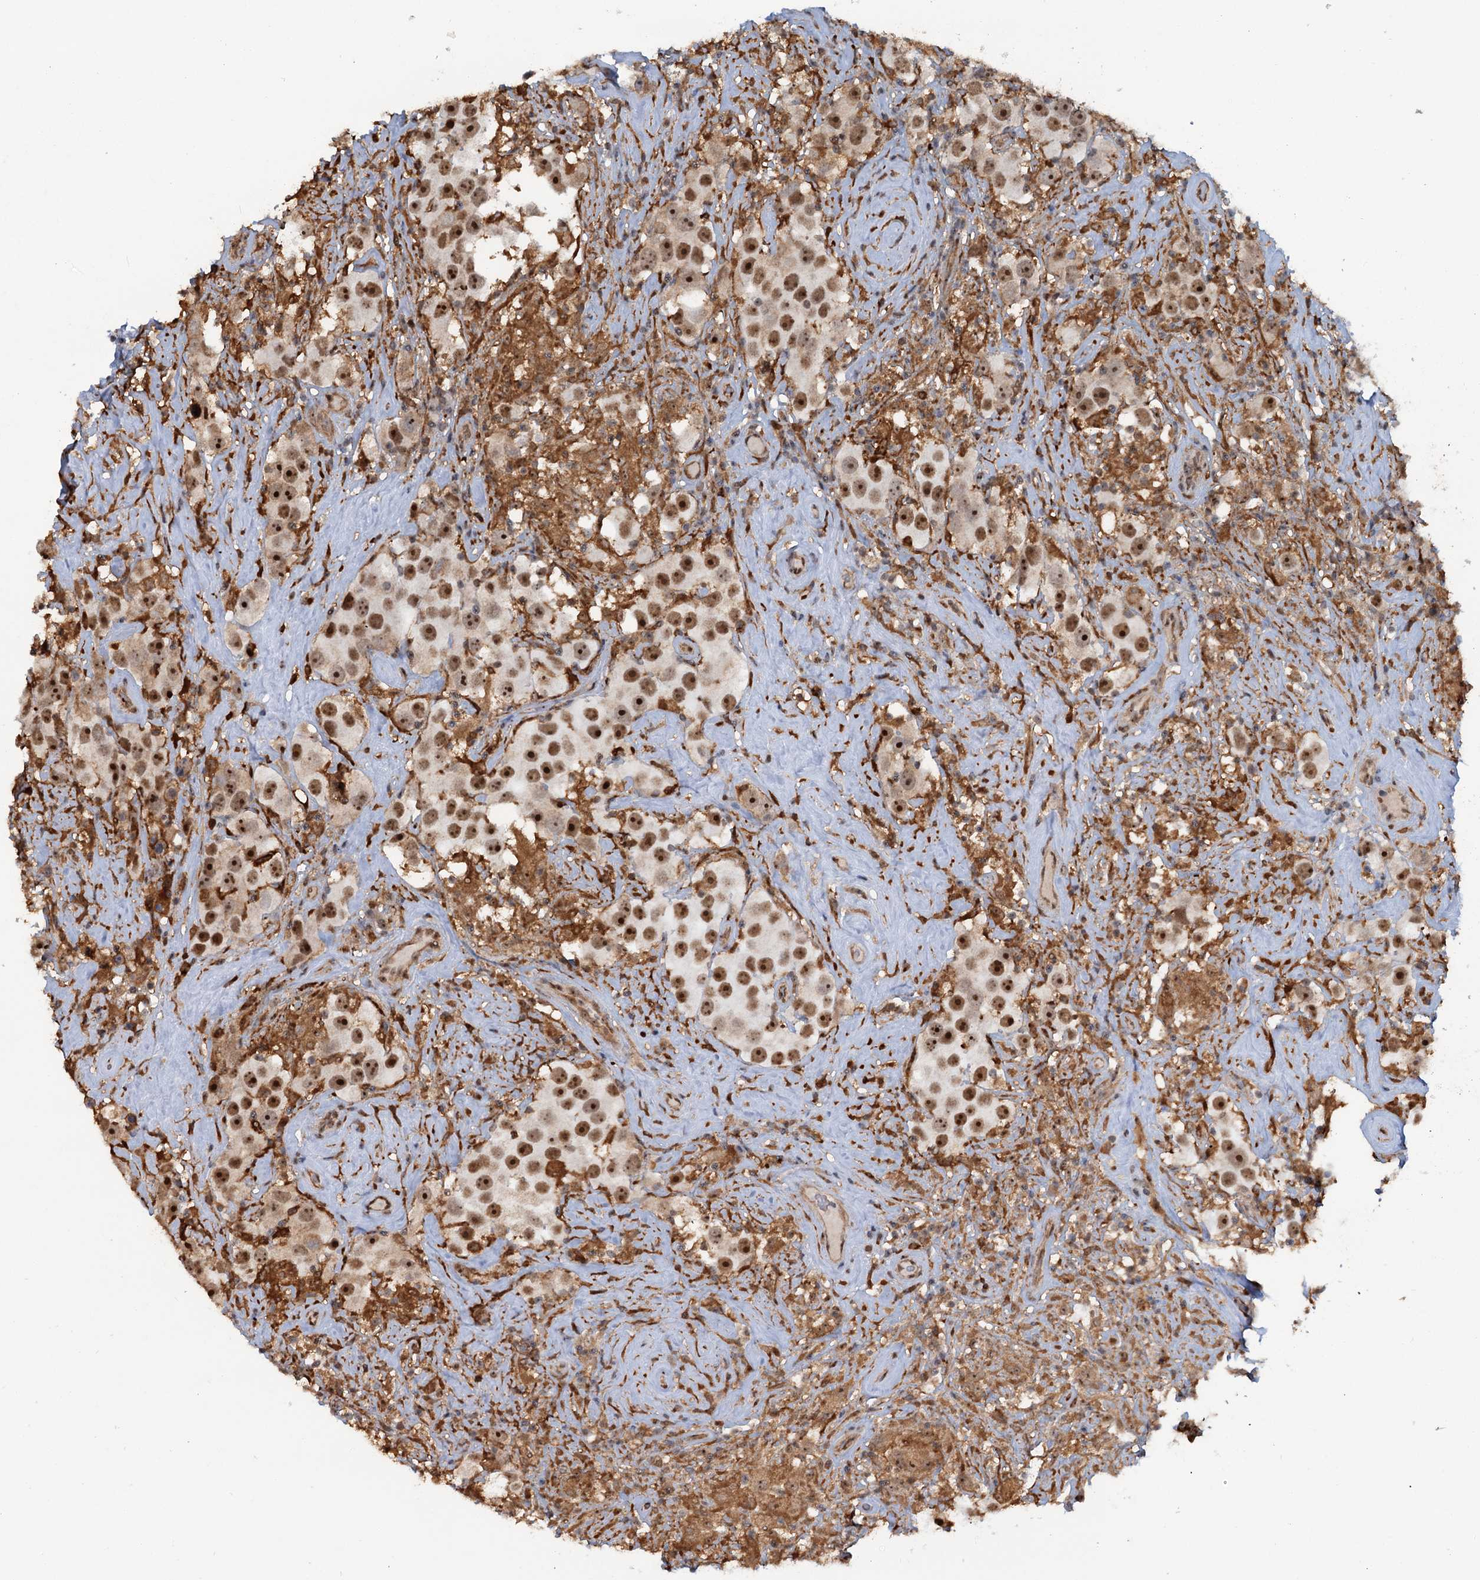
{"staining": {"intensity": "strong", "quantity": ">75%", "location": "nuclear"}, "tissue": "testis cancer", "cell_type": "Tumor cells", "image_type": "cancer", "snomed": [{"axis": "morphology", "description": "Seminoma, NOS"}, {"axis": "topography", "description": "Testis"}], "caption": "Testis cancer (seminoma) stained for a protein demonstrates strong nuclear positivity in tumor cells.", "gene": "C1D", "patient": {"sex": "male", "age": 49}}